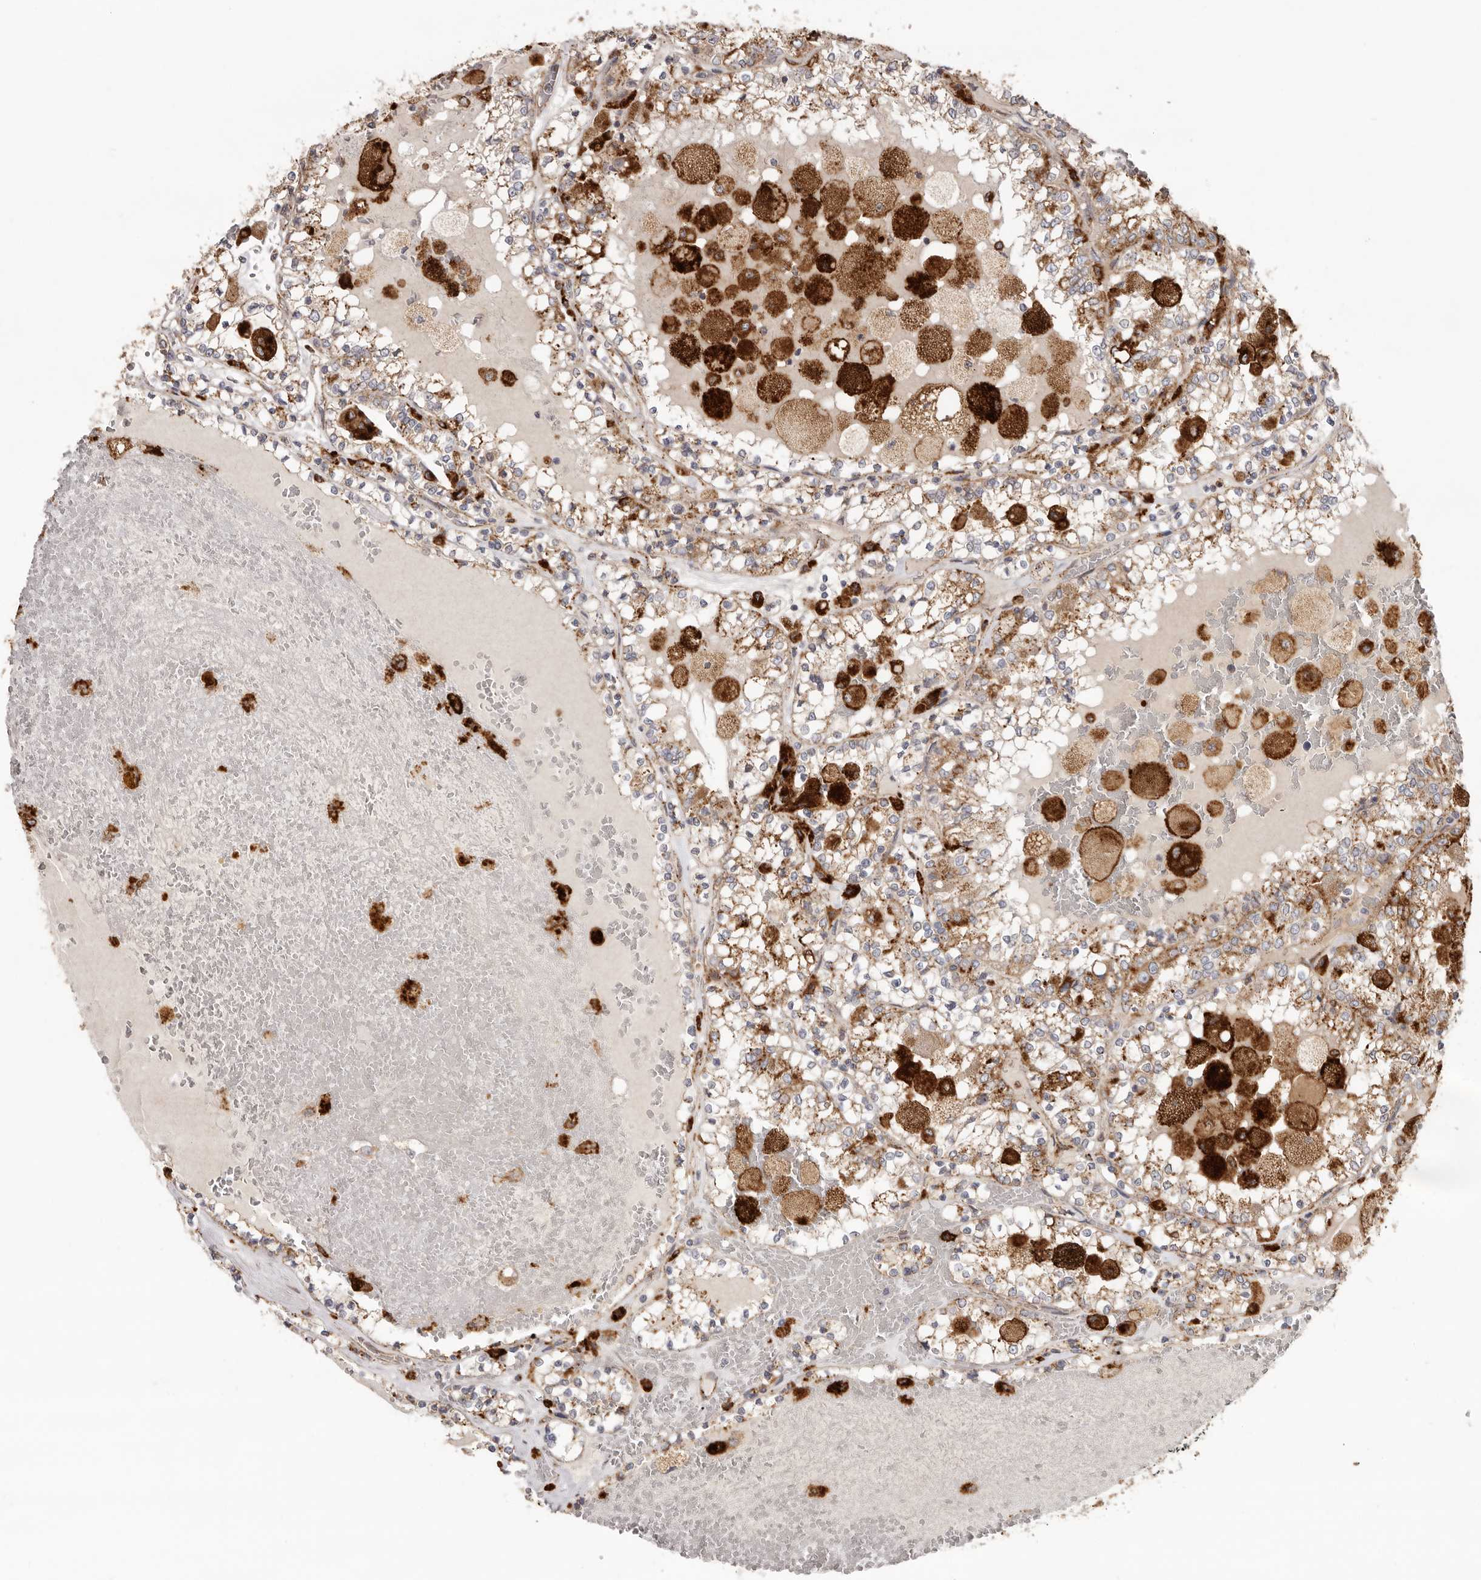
{"staining": {"intensity": "moderate", "quantity": ">75%", "location": "cytoplasmic/membranous"}, "tissue": "renal cancer", "cell_type": "Tumor cells", "image_type": "cancer", "snomed": [{"axis": "morphology", "description": "Adenocarcinoma, NOS"}, {"axis": "topography", "description": "Kidney"}], "caption": "Tumor cells display medium levels of moderate cytoplasmic/membranous positivity in about >75% of cells in adenocarcinoma (renal).", "gene": "GRN", "patient": {"sex": "female", "age": 56}}